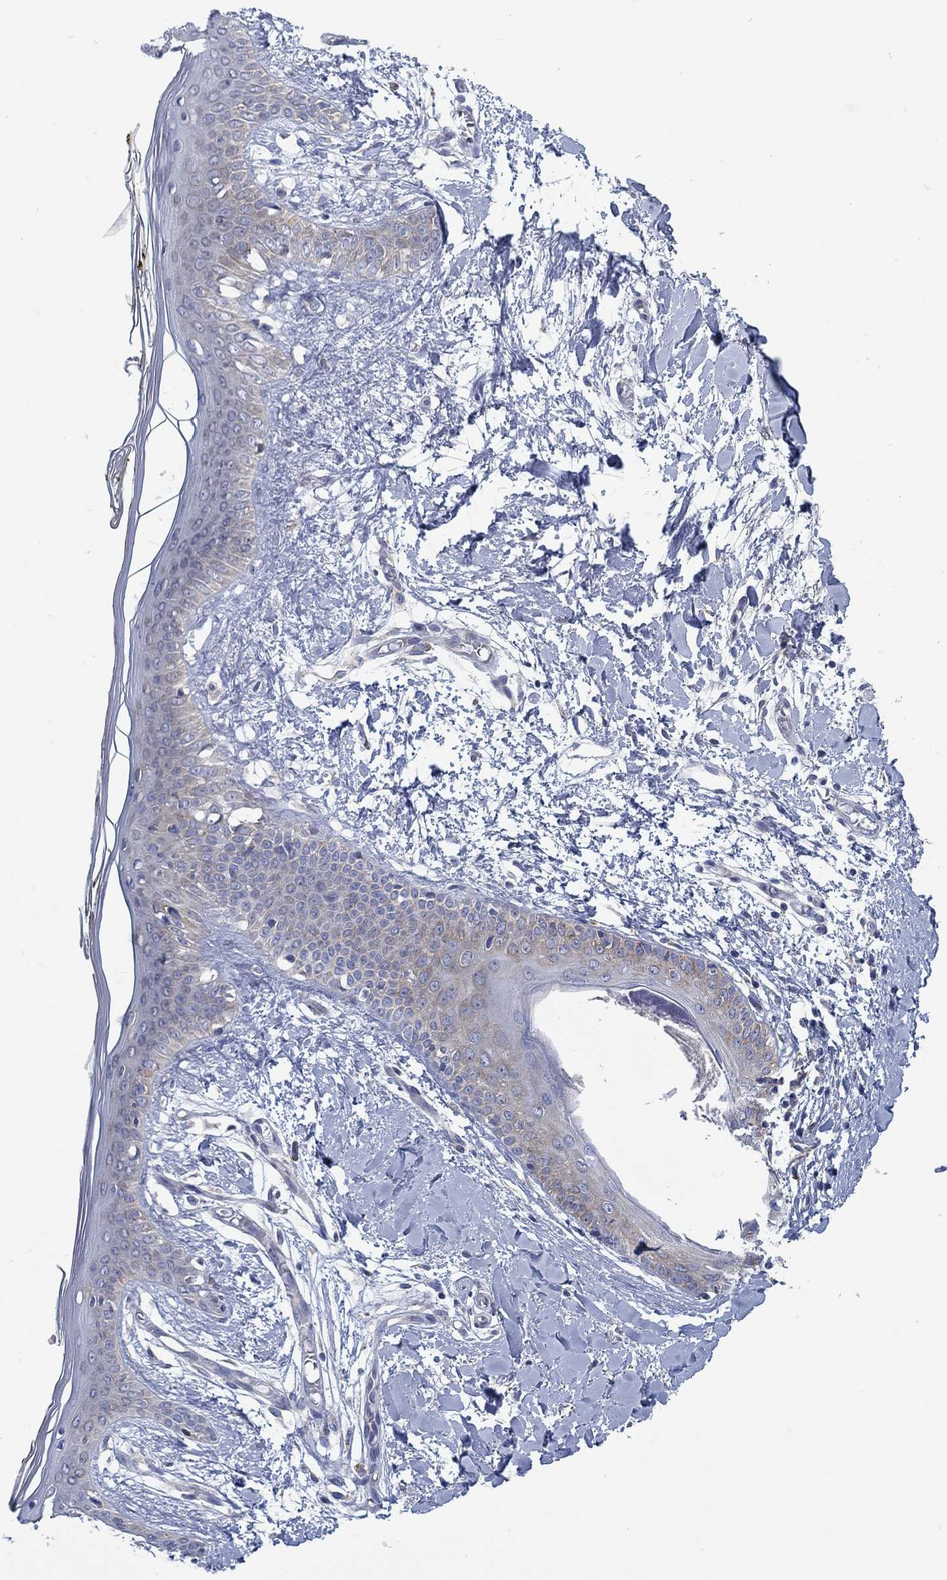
{"staining": {"intensity": "negative", "quantity": "none", "location": "none"}, "tissue": "skin", "cell_type": "Fibroblasts", "image_type": "normal", "snomed": [{"axis": "morphology", "description": "Normal tissue, NOS"}, {"axis": "topography", "description": "Skin"}], "caption": "The IHC histopathology image has no significant staining in fibroblasts of skin. The staining is performed using DAB (3,3'-diaminobenzidine) brown chromogen with nuclei counter-stained in using hematoxylin.", "gene": "TMEM59", "patient": {"sex": "female", "age": 34}}